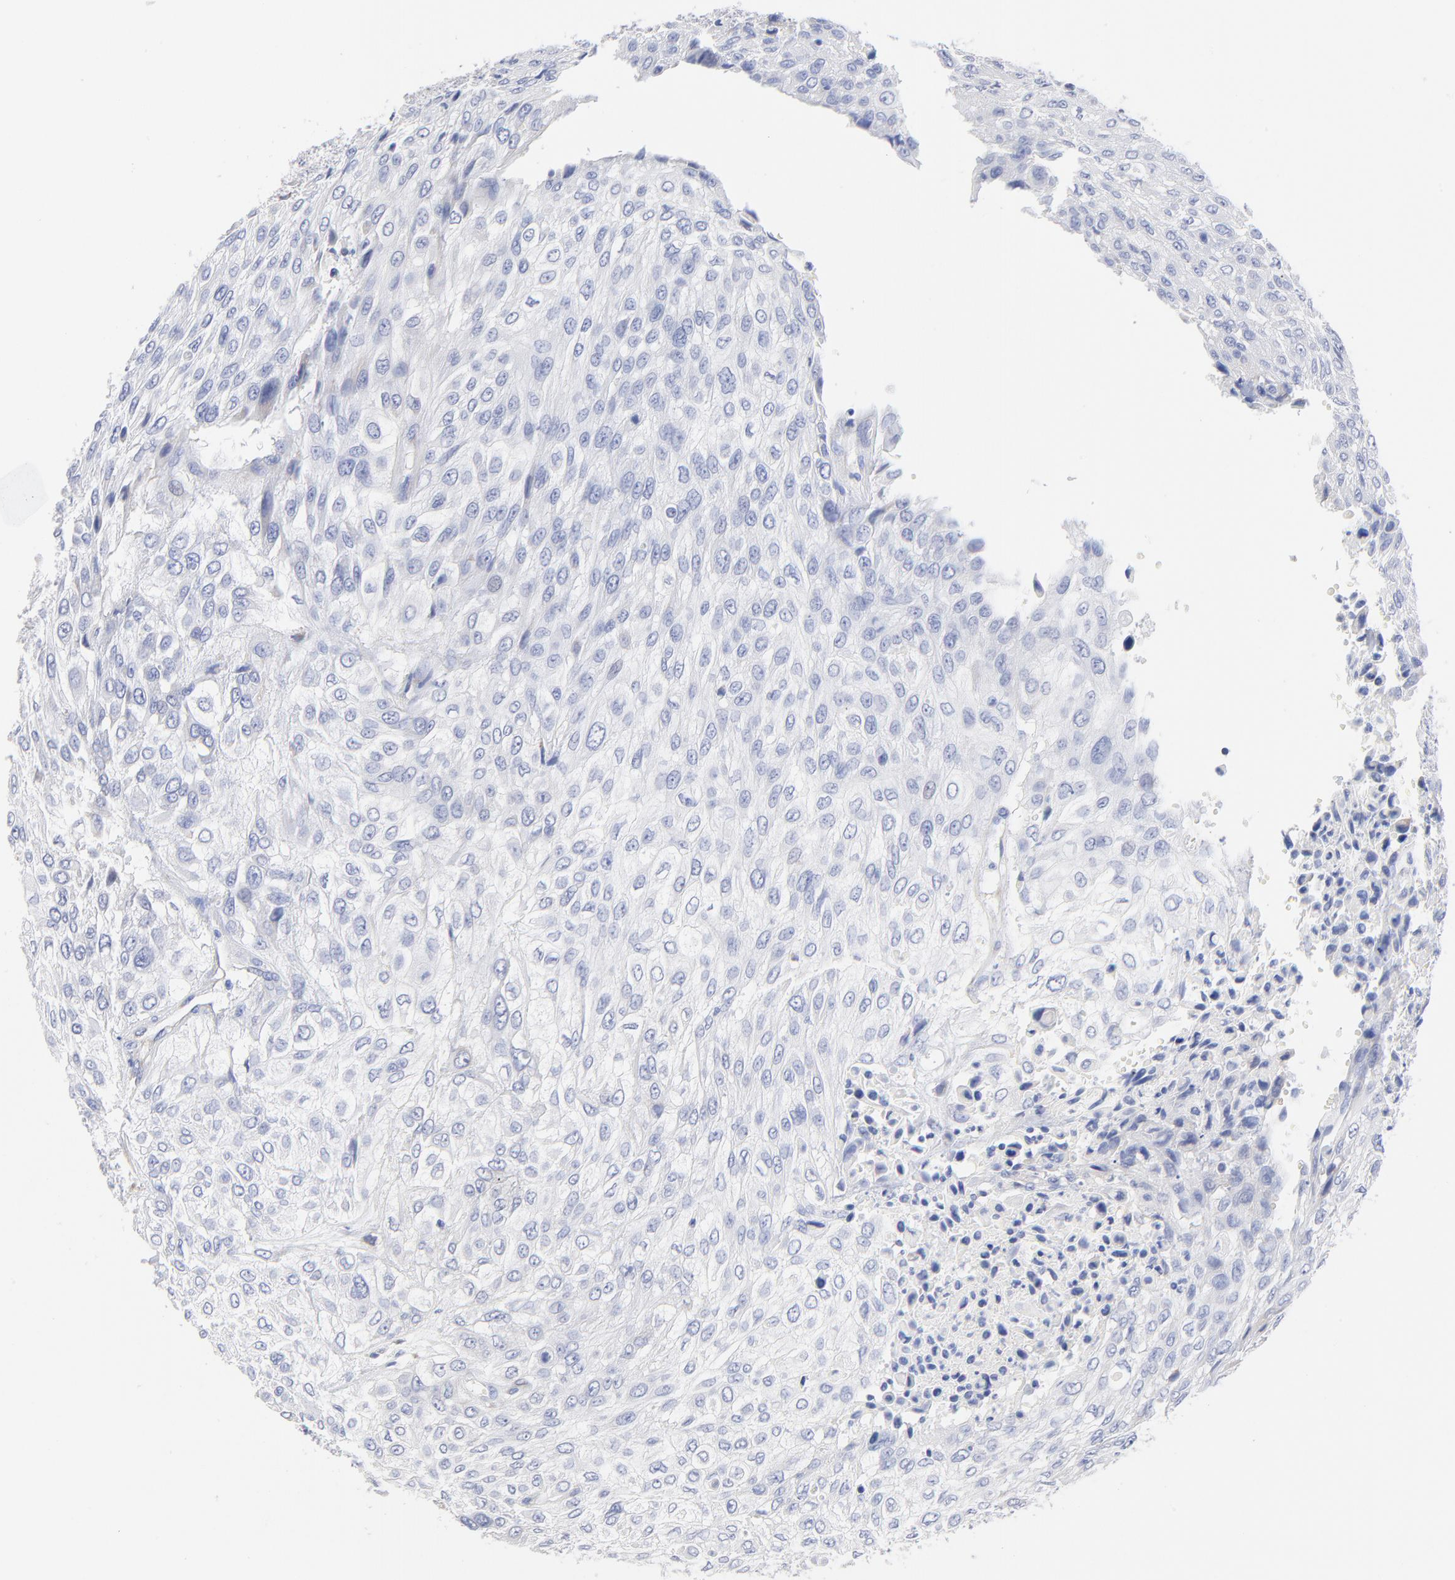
{"staining": {"intensity": "negative", "quantity": "none", "location": "none"}, "tissue": "urothelial cancer", "cell_type": "Tumor cells", "image_type": "cancer", "snomed": [{"axis": "morphology", "description": "Urothelial carcinoma, High grade"}, {"axis": "topography", "description": "Urinary bladder"}], "caption": "IHC of urothelial carcinoma (high-grade) exhibits no positivity in tumor cells.", "gene": "LAX1", "patient": {"sex": "male", "age": 57}}